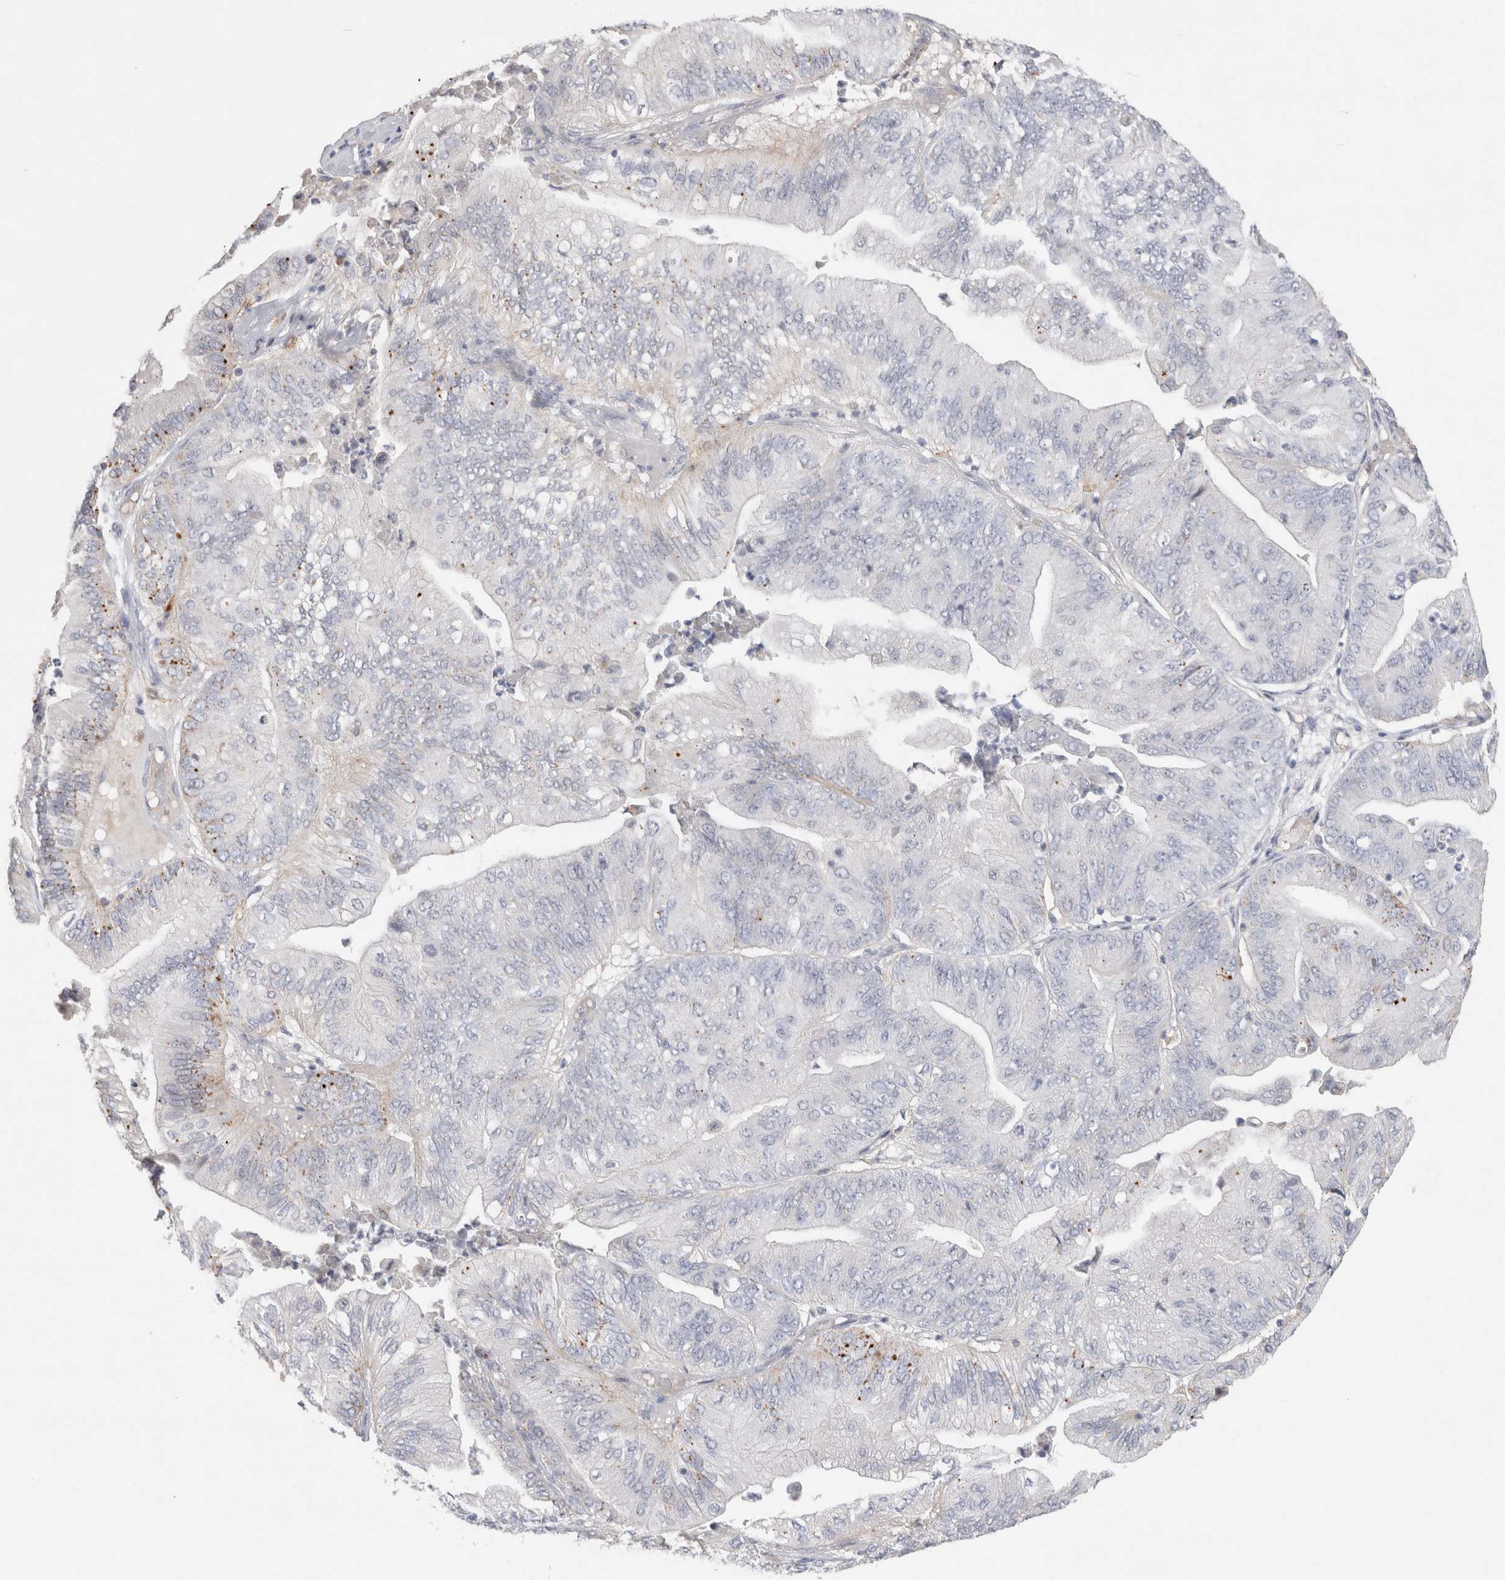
{"staining": {"intensity": "moderate", "quantity": "<25%", "location": "cytoplasmic/membranous"}, "tissue": "ovarian cancer", "cell_type": "Tumor cells", "image_type": "cancer", "snomed": [{"axis": "morphology", "description": "Cystadenocarcinoma, mucinous, NOS"}, {"axis": "topography", "description": "Ovary"}], "caption": "The histopathology image displays a brown stain indicating the presence of a protein in the cytoplasmic/membranous of tumor cells in mucinous cystadenocarcinoma (ovarian). The protein of interest is shown in brown color, while the nuclei are stained blue.", "gene": "HPGDS", "patient": {"sex": "female", "age": 61}}